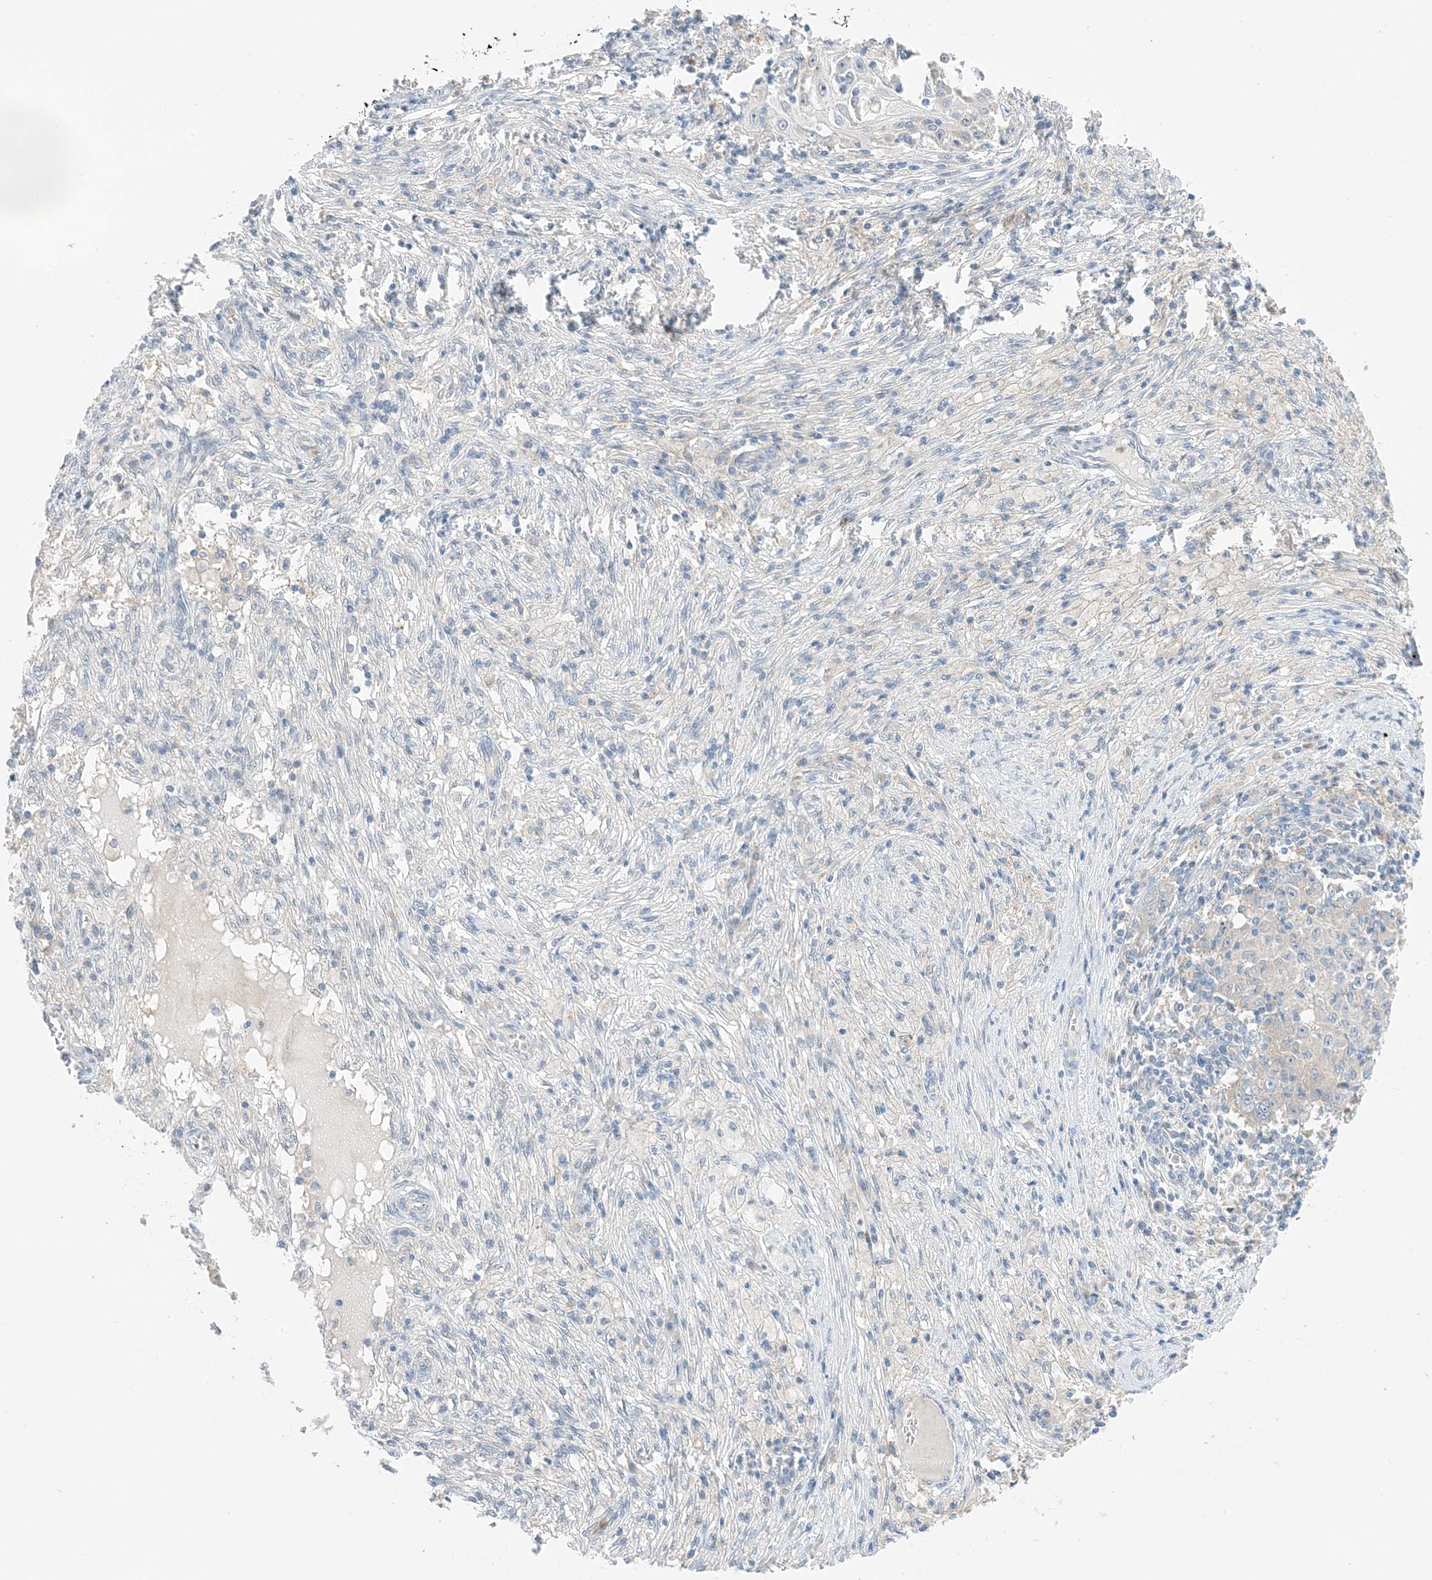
{"staining": {"intensity": "negative", "quantity": "none", "location": "none"}, "tissue": "ovarian cancer", "cell_type": "Tumor cells", "image_type": "cancer", "snomed": [{"axis": "morphology", "description": "Carcinoma, endometroid"}, {"axis": "topography", "description": "Ovary"}], "caption": "IHC photomicrograph of ovarian endometroid carcinoma stained for a protein (brown), which shows no staining in tumor cells.", "gene": "KIFBP", "patient": {"sex": "female", "age": 42}}